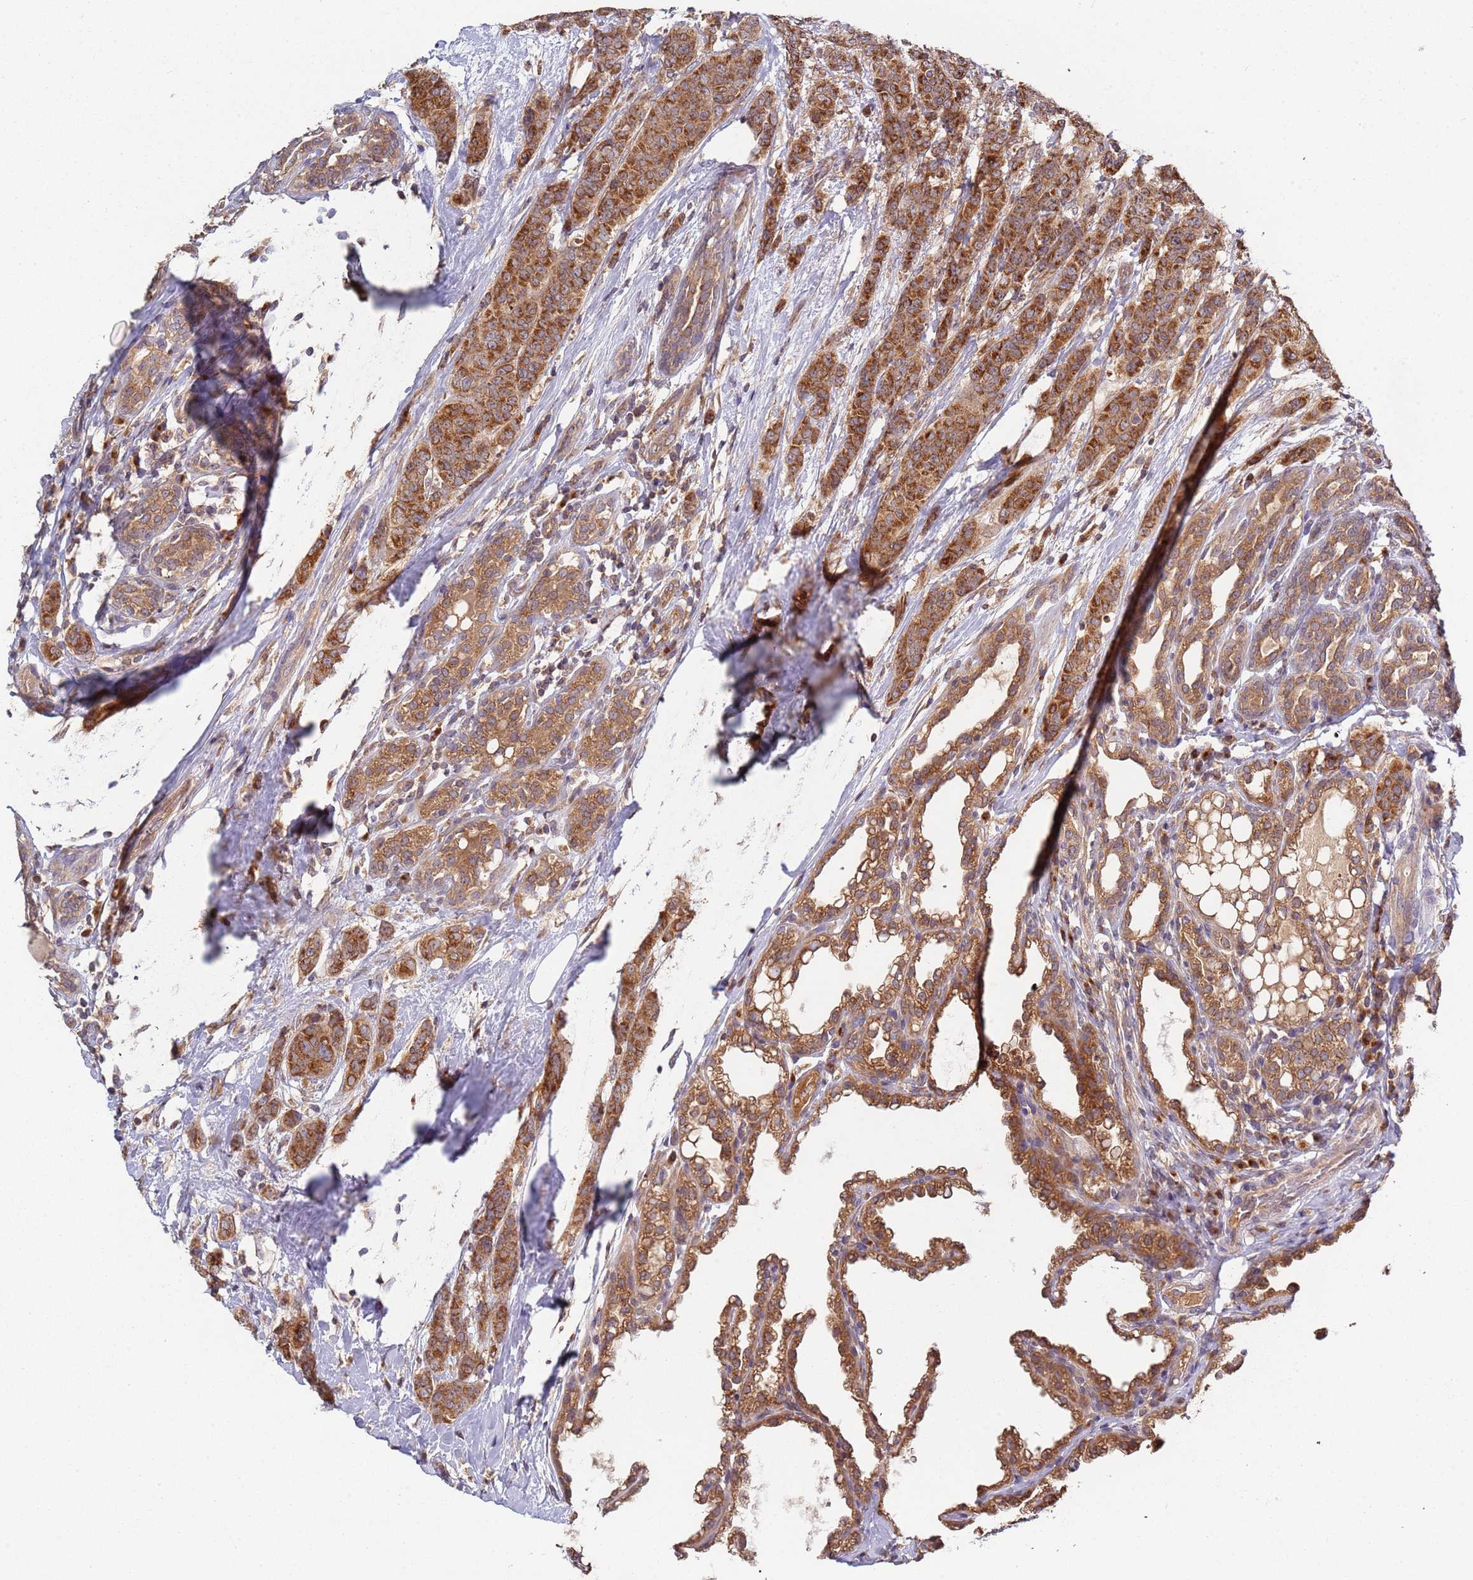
{"staining": {"intensity": "strong", "quantity": ">75%", "location": "cytoplasmic/membranous"}, "tissue": "breast cancer", "cell_type": "Tumor cells", "image_type": "cancer", "snomed": [{"axis": "morphology", "description": "Duct carcinoma"}, {"axis": "topography", "description": "Breast"}], "caption": "A photomicrograph of human breast cancer (invasive ductal carcinoma) stained for a protein demonstrates strong cytoplasmic/membranous brown staining in tumor cells. (Stains: DAB in brown, nuclei in blue, Microscopy: brightfield microscopy at high magnification).", "gene": "OR5A2", "patient": {"sex": "female", "age": 40}}